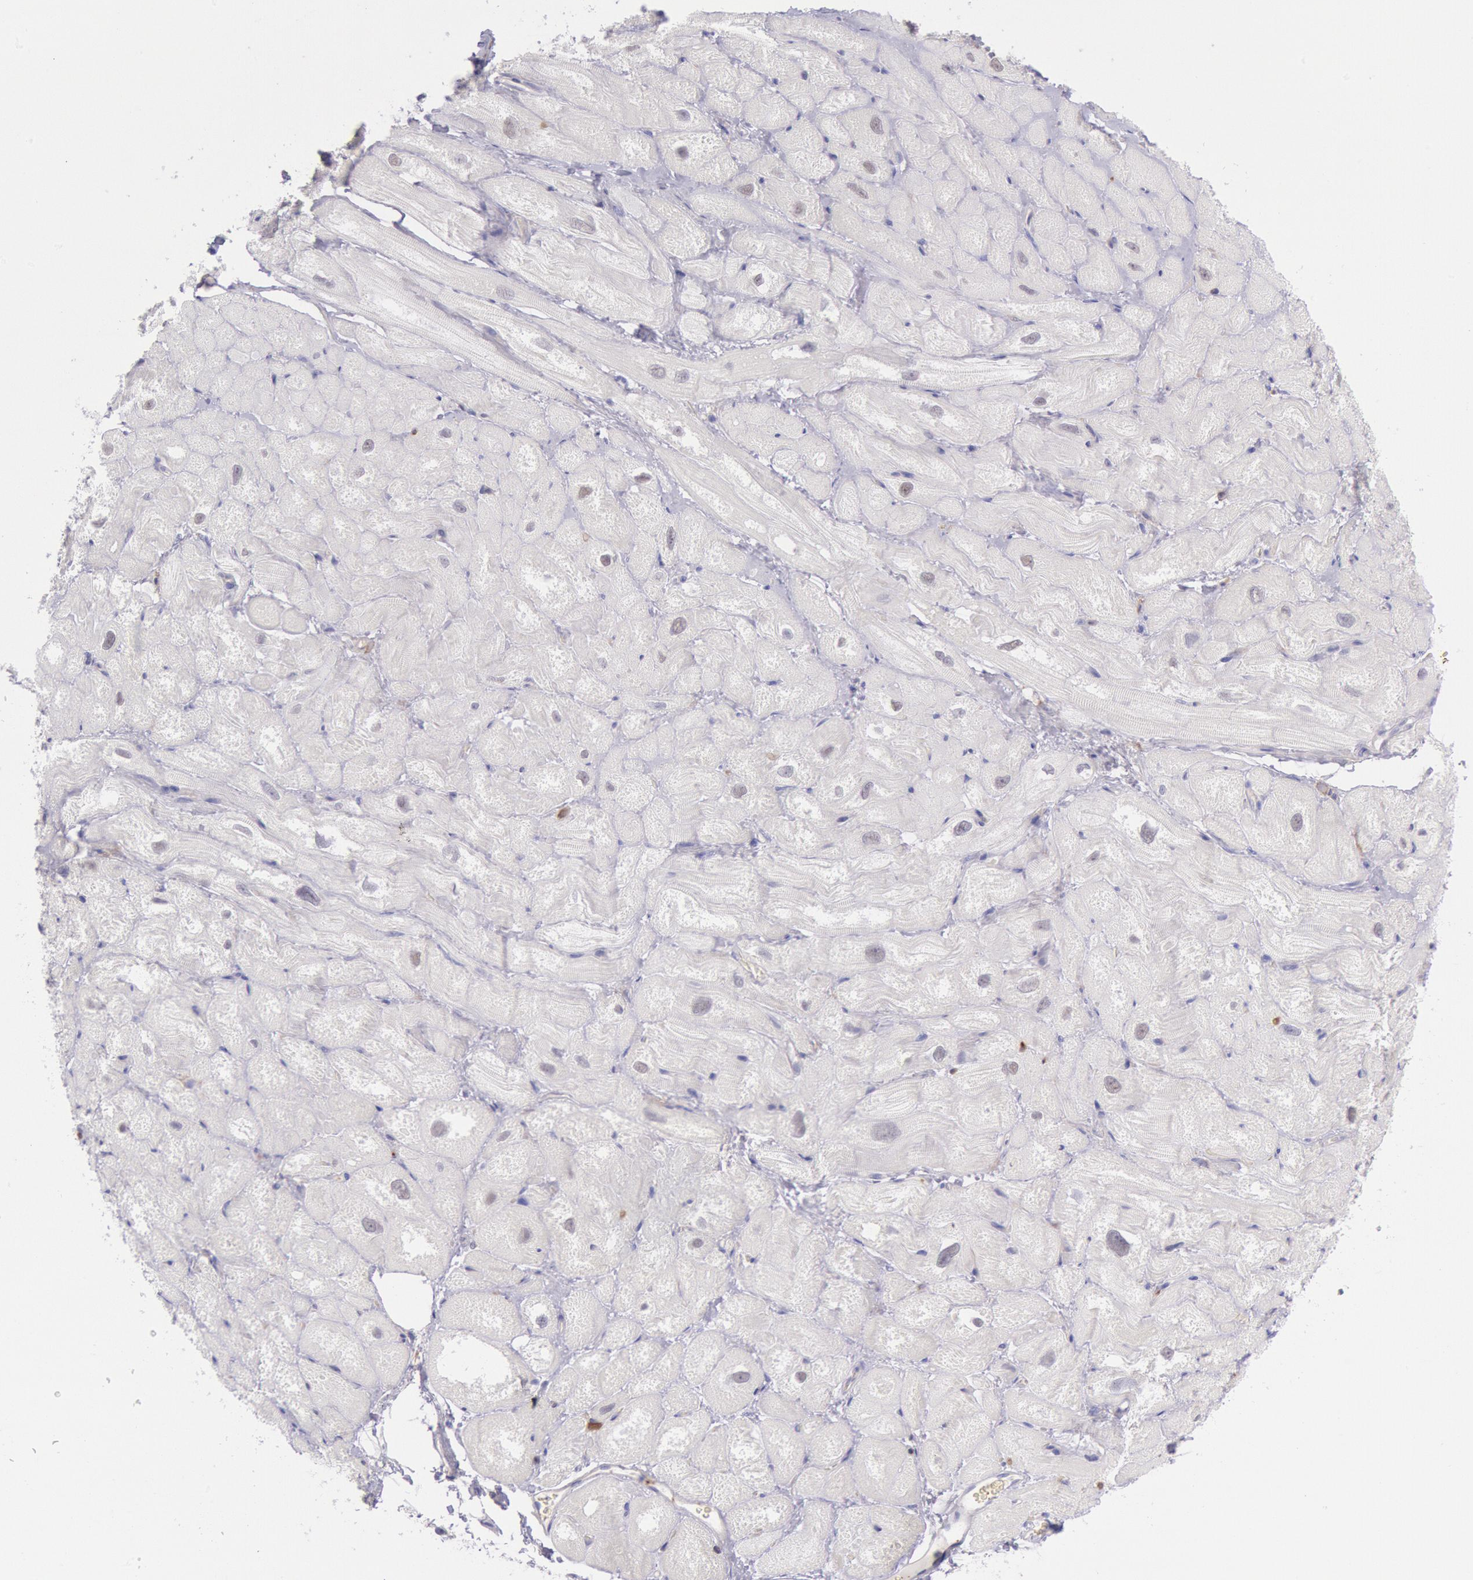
{"staining": {"intensity": "negative", "quantity": "none", "location": "none"}, "tissue": "heart muscle", "cell_type": "Cardiomyocytes", "image_type": "normal", "snomed": [{"axis": "morphology", "description": "Normal tissue, NOS"}, {"axis": "topography", "description": "Heart"}], "caption": "This is an immunohistochemistry micrograph of benign heart muscle. There is no positivity in cardiomyocytes.", "gene": "LYN", "patient": {"sex": "male", "age": 49}}